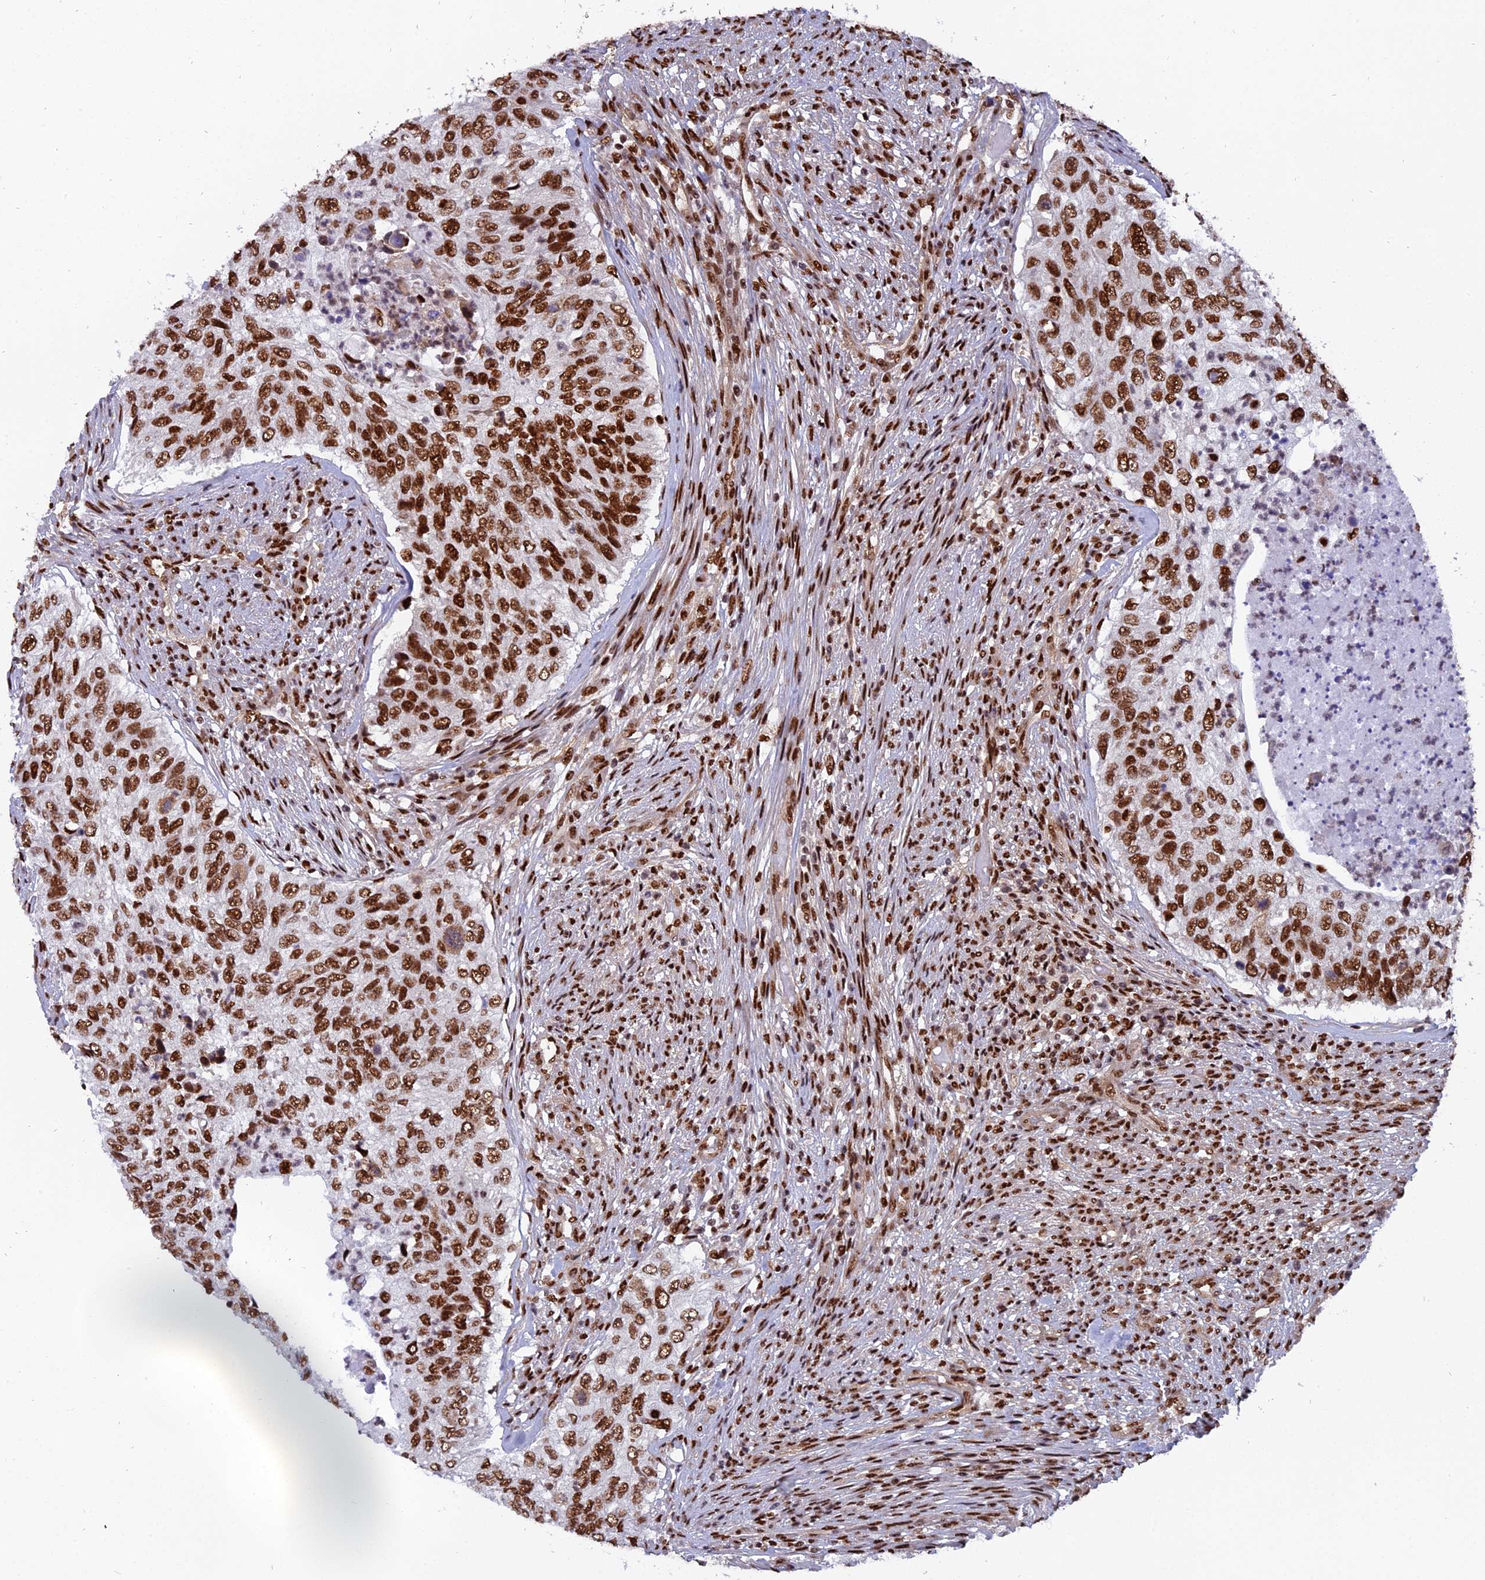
{"staining": {"intensity": "strong", "quantity": ">75%", "location": "nuclear"}, "tissue": "urothelial cancer", "cell_type": "Tumor cells", "image_type": "cancer", "snomed": [{"axis": "morphology", "description": "Urothelial carcinoma, High grade"}, {"axis": "topography", "description": "Urinary bladder"}], "caption": "Immunohistochemical staining of urothelial cancer reveals high levels of strong nuclear protein staining in about >75% of tumor cells. Immunohistochemistry stains the protein in brown and the nuclei are stained blue.", "gene": "RAMAC", "patient": {"sex": "female", "age": 60}}